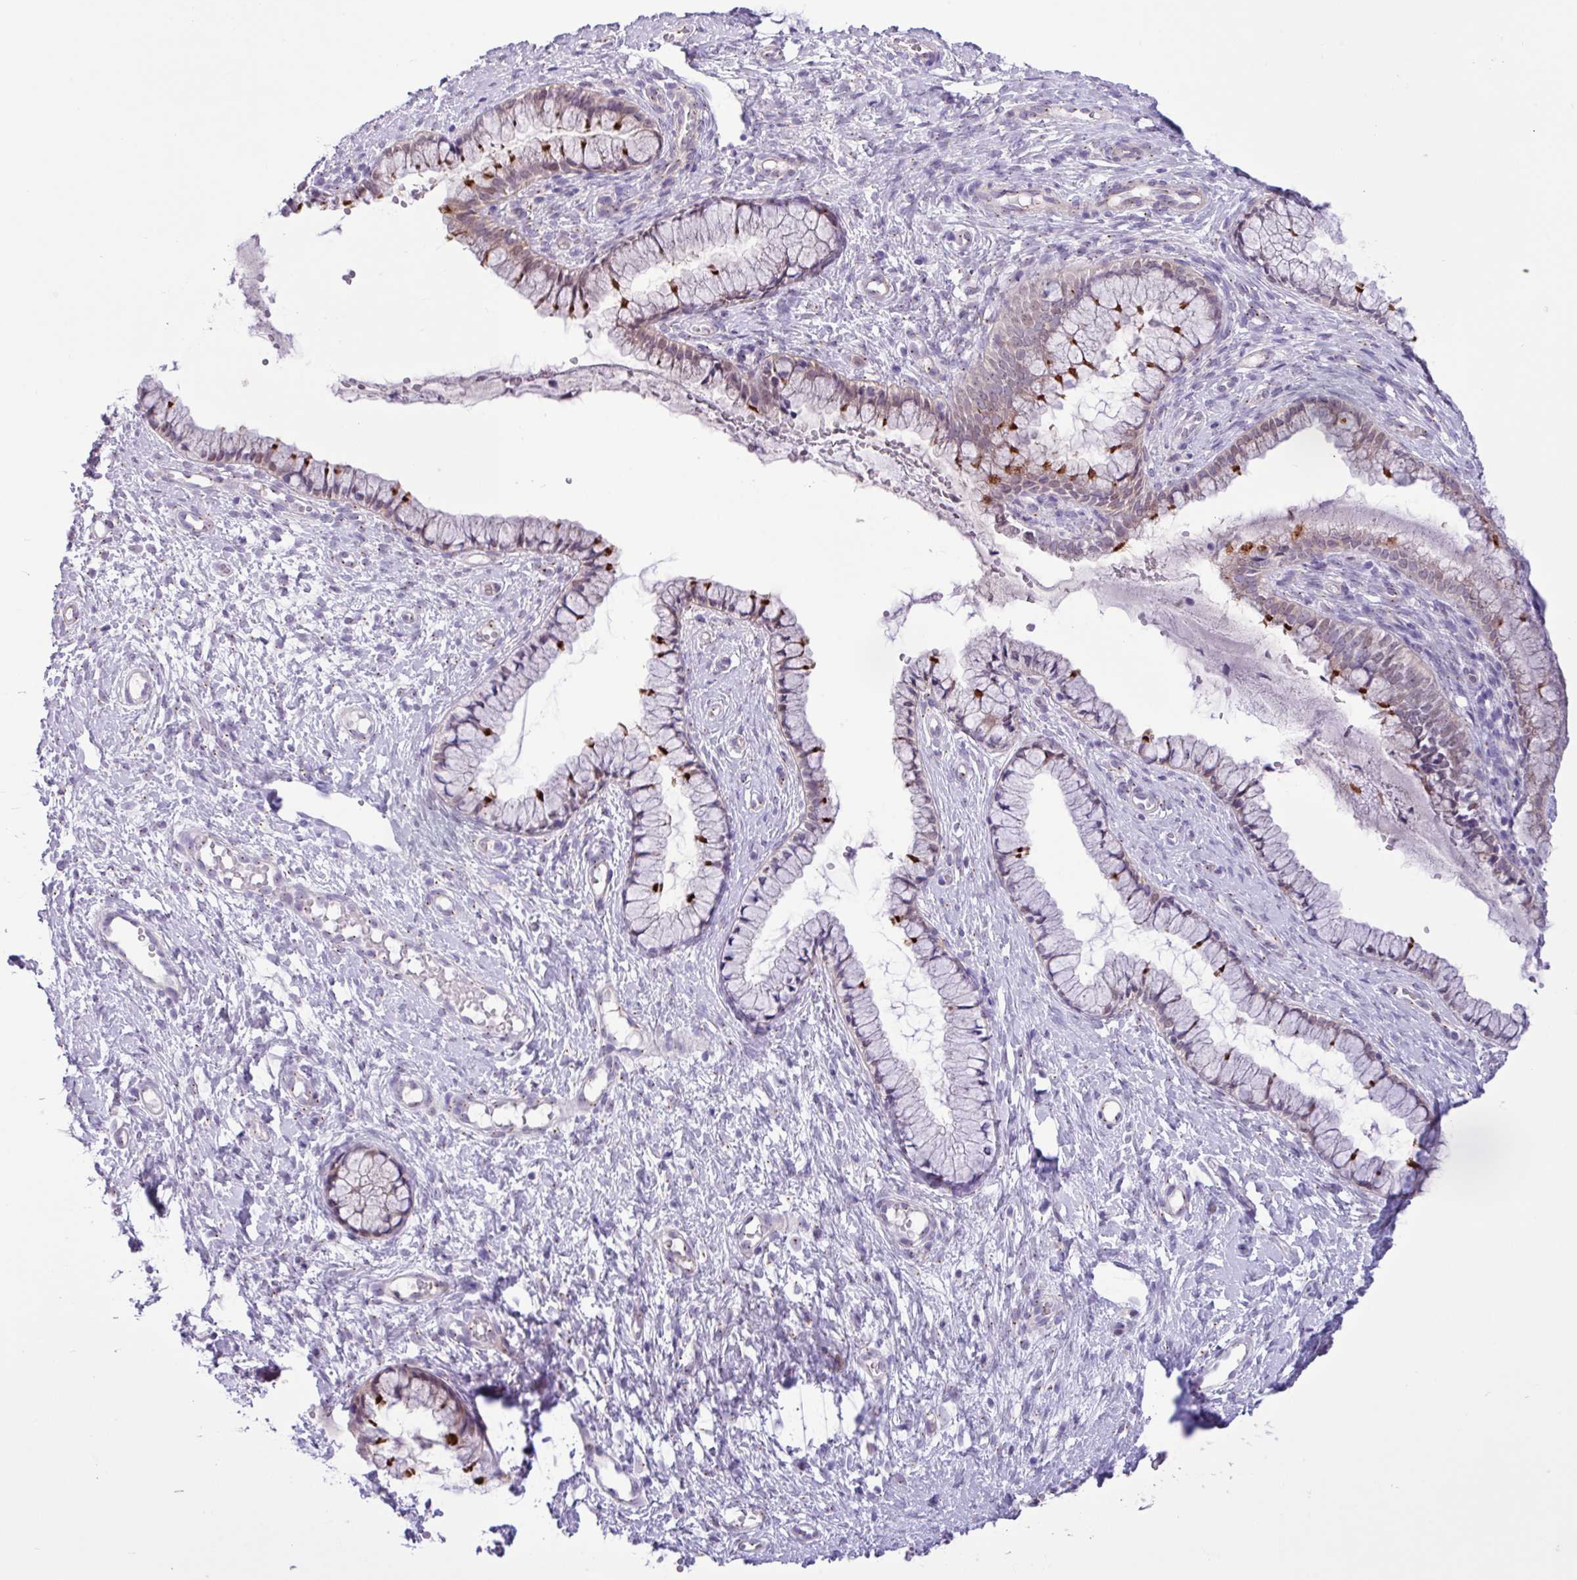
{"staining": {"intensity": "strong", "quantity": "<25%", "location": "cytoplasmic/membranous"}, "tissue": "cervix", "cell_type": "Glandular cells", "image_type": "normal", "snomed": [{"axis": "morphology", "description": "Normal tissue, NOS"}, {"axis": "topography", "description": "Cervix"}], "caption": "IHC photomicrograph of normal cervix stained for a protein (brown), which displays medium levels of strong cytoplasmic/membranous positivity in approximately <25% of glandular cells.", "gene": "SPINK8", "patient": {"sex": "female", "age": 36}}